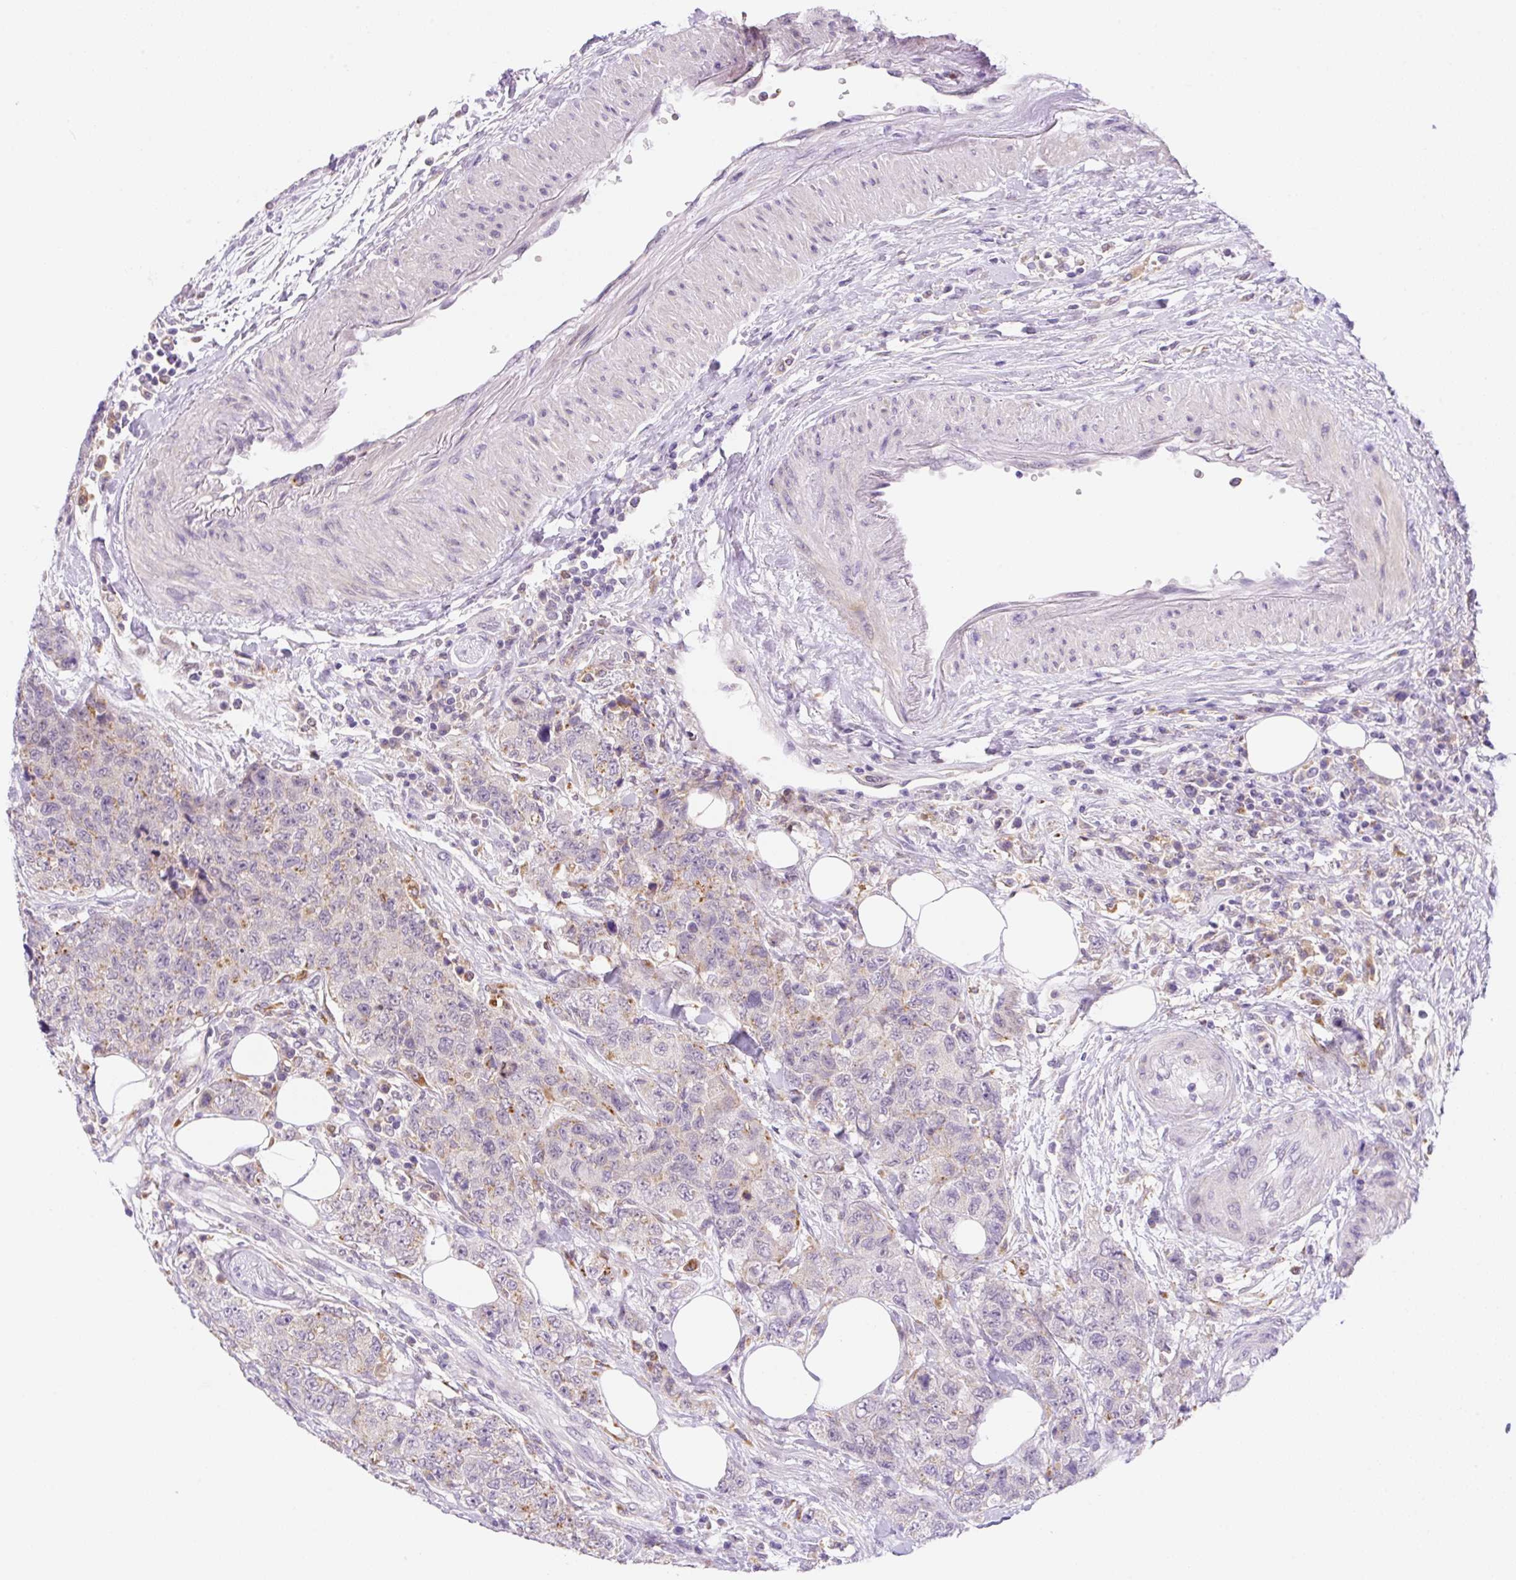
{"staining": {"intensity": "negative", "quantity": "none", "location": "none"}, "tissue": "urothelial cancer", "cell_type": "Tumor cells", "image_type": "cancer", "snomed": [{"axis": "morphology", "description": "Urothelial carcinoma, High grade"}, {"axis": "topography", "description": "Urinary bladder"}], "caption": "The photomicrograph demonstrates no significant expression in tumor cells of urothelial cancer.", "gene": "CEBPZOS", "patient": {"sex": "female", "age": 78}}